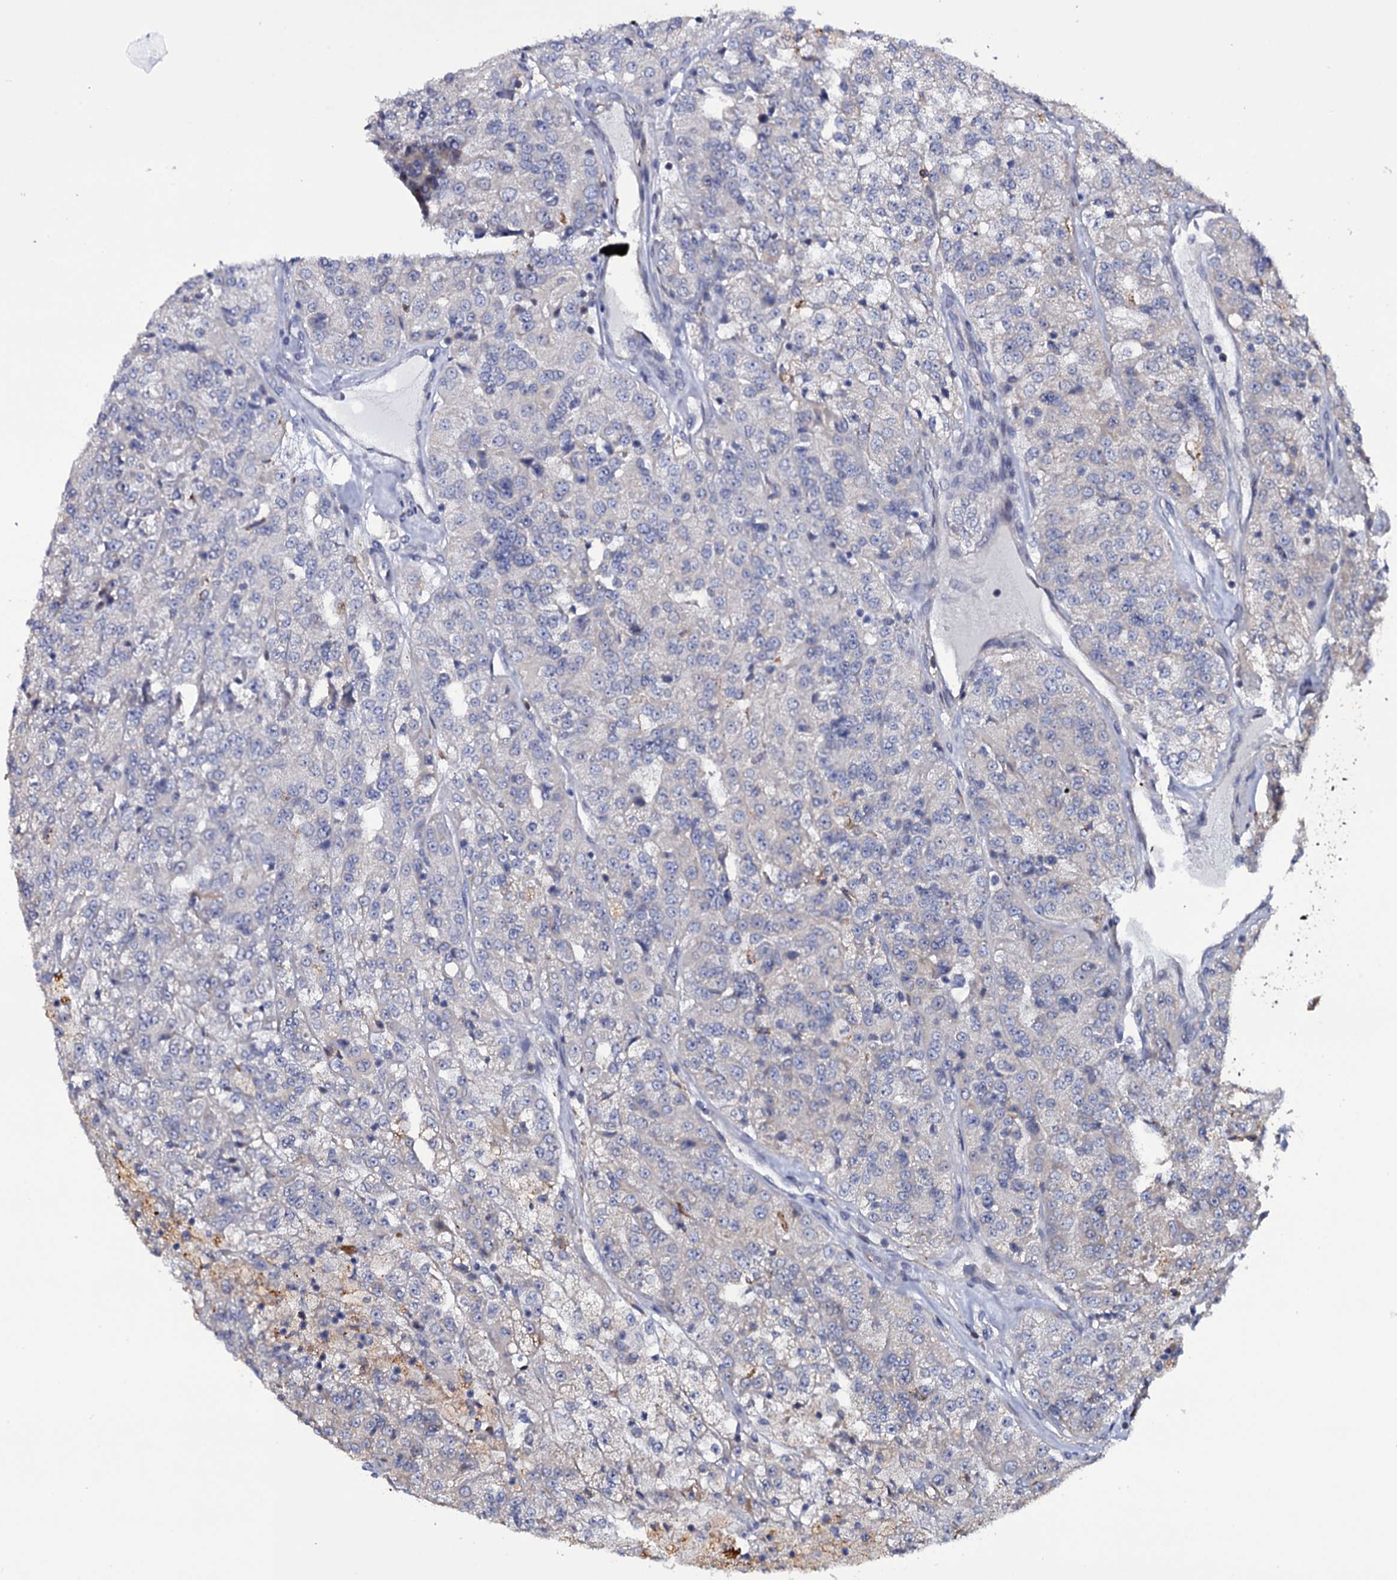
{"staining": {"intensity": "negative", "quantity": "none", "location": "none"}, "tissue": "renal cancer", "cell_type": "Tumor cells", "image_type": "cancer", "snomed": [{"axis": "morphology", "description": "Adenocarcinoma, NOS"}, {"axis": "topography", "description": "Kidney"}], "caption": "This is a histopathology image of immunohistochemistry (IHC) staining of renal cancer, which shows no positivity in tumor cells.", "gene": "TTC23", "patient": {"sex": "female", "age": 63}}